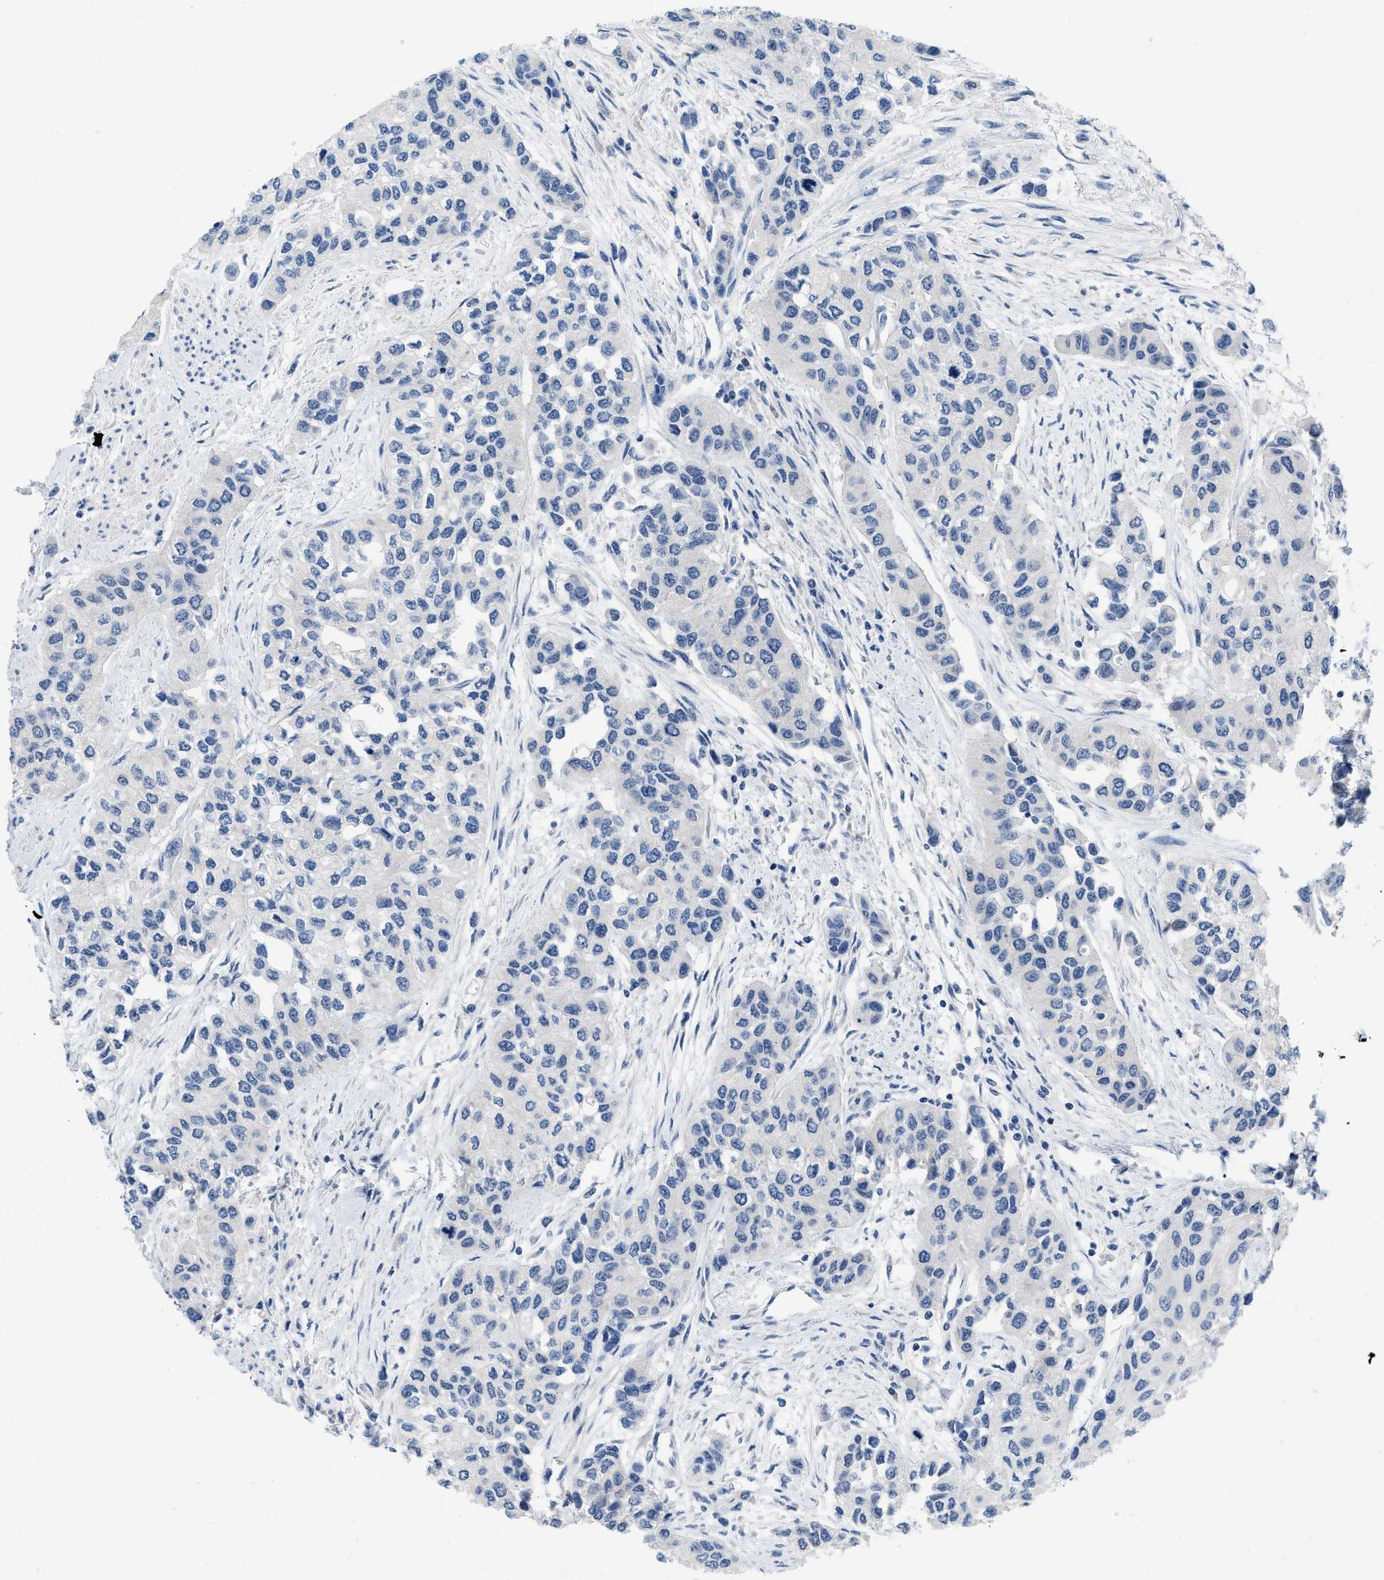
{"staining": {"intensity": "negative", "quantity": "none", "location": "none"}, "tissue": "urothelial cancer", "cell_type": "Tumor cells", "image_type": "cancer", "snomed": [{"axis": "morphology", "description": "Urothelial carcinoma, High grade"}, {"axis": "topography", "description": "Urinary bladder"}], "caption": "The histopathology image exhibits no significant positivity in tumor cells of high-grade urothelial carcinoma.", "gene": "PYY", "patient": {"sex": "female", "age": 56}}